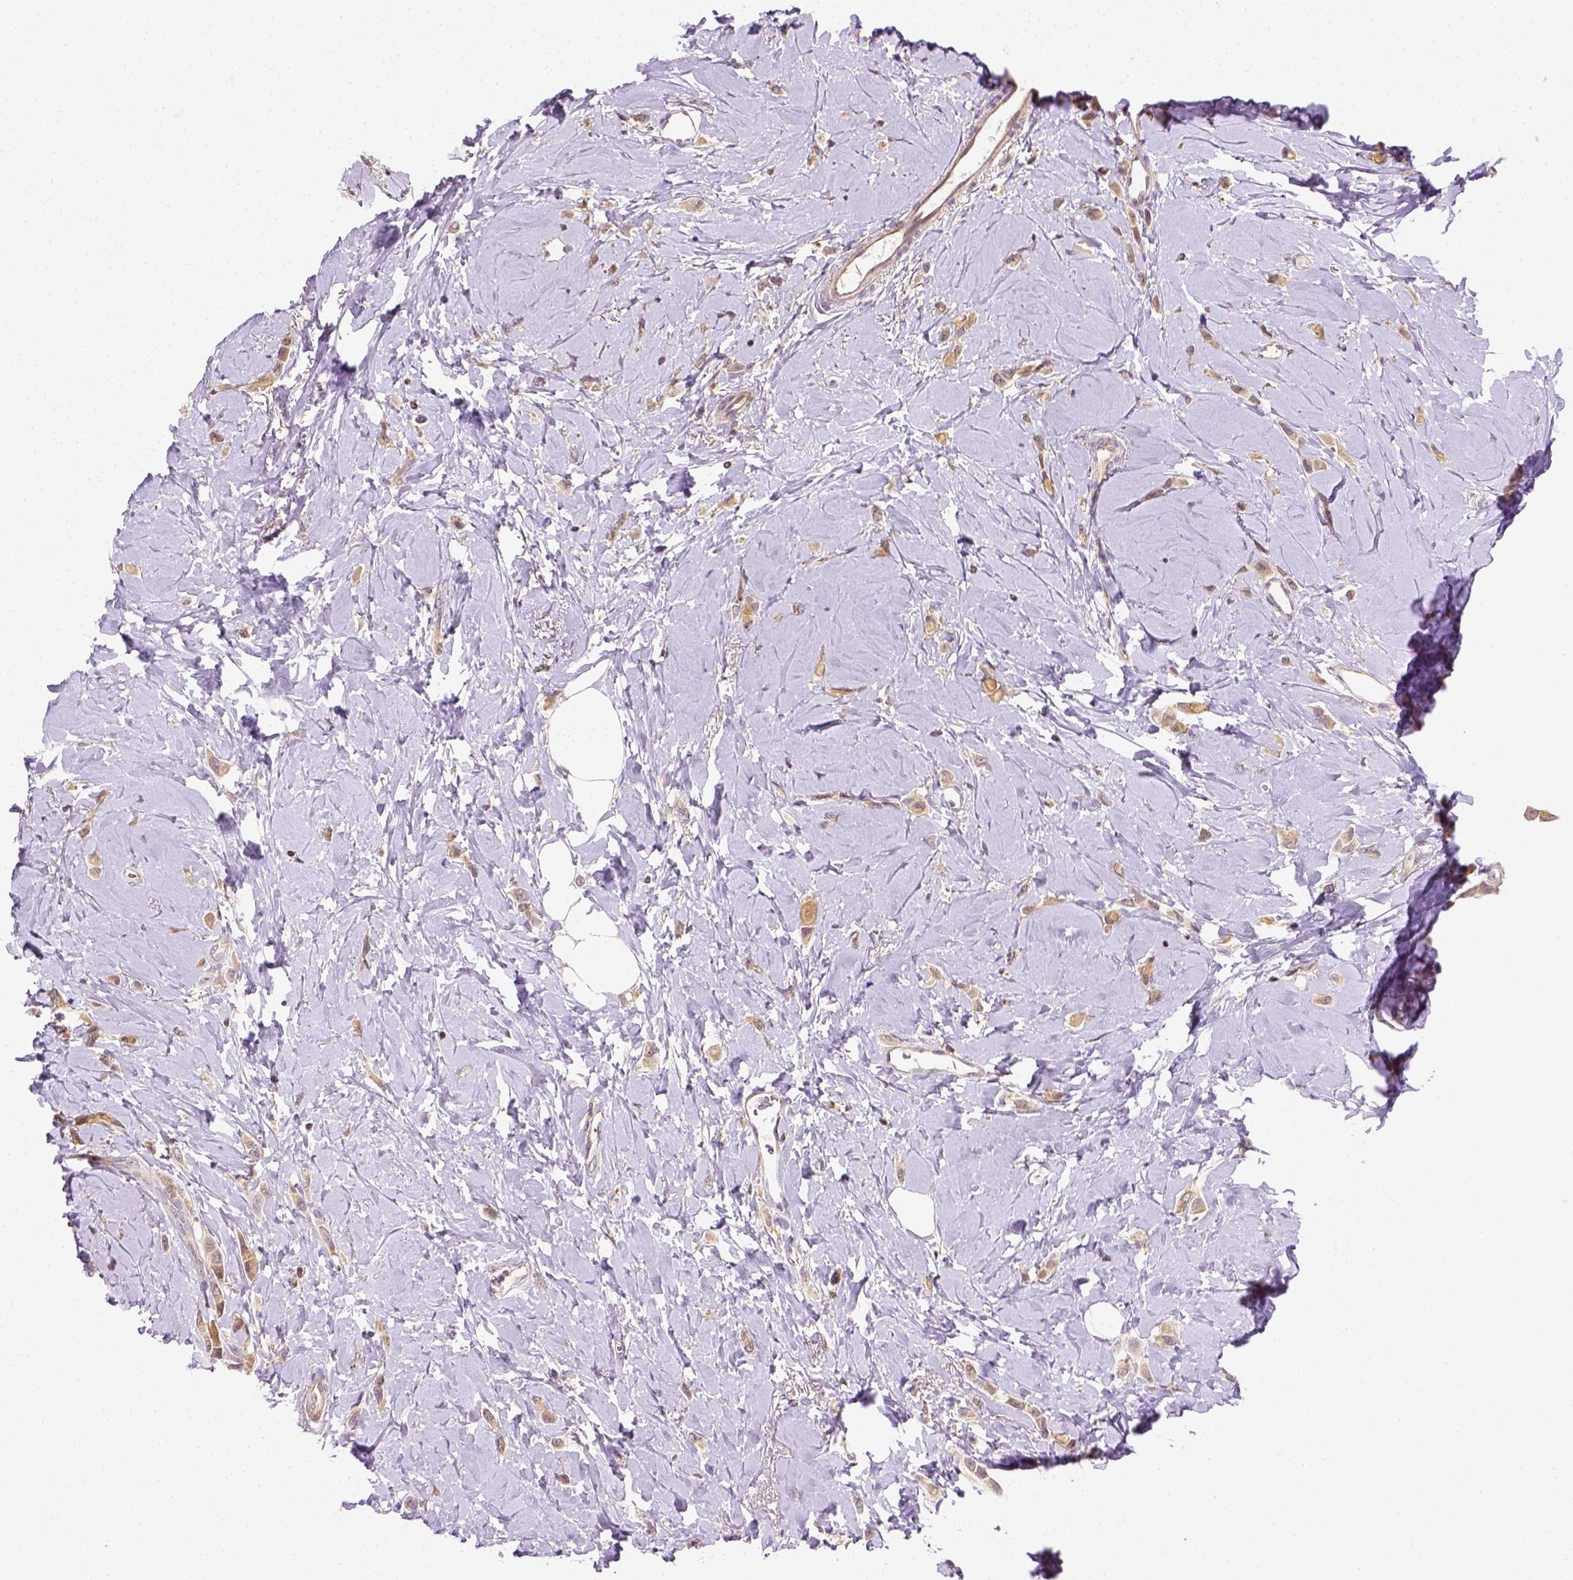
{"staining": {"intensity": "weak", "quantity": ">75%", "location": "cytoplasmic/membranous"}, "tissue": "breast cancer", "cell_type": "Tumor cells", "image_type": "cancer", "snomed": [{"axis": "morphology", "description": "Lobular carcinoma"}, {"axis": "topography", "description": "Breast"}], "caption": "Protein expression analysis of breast lobular carcinoma exhibits weak cytoplasmic/membranous expression in approximately >75% of tumor cells.", "gene": "MATK", "patient": {"sex": "female", "age": 66}}